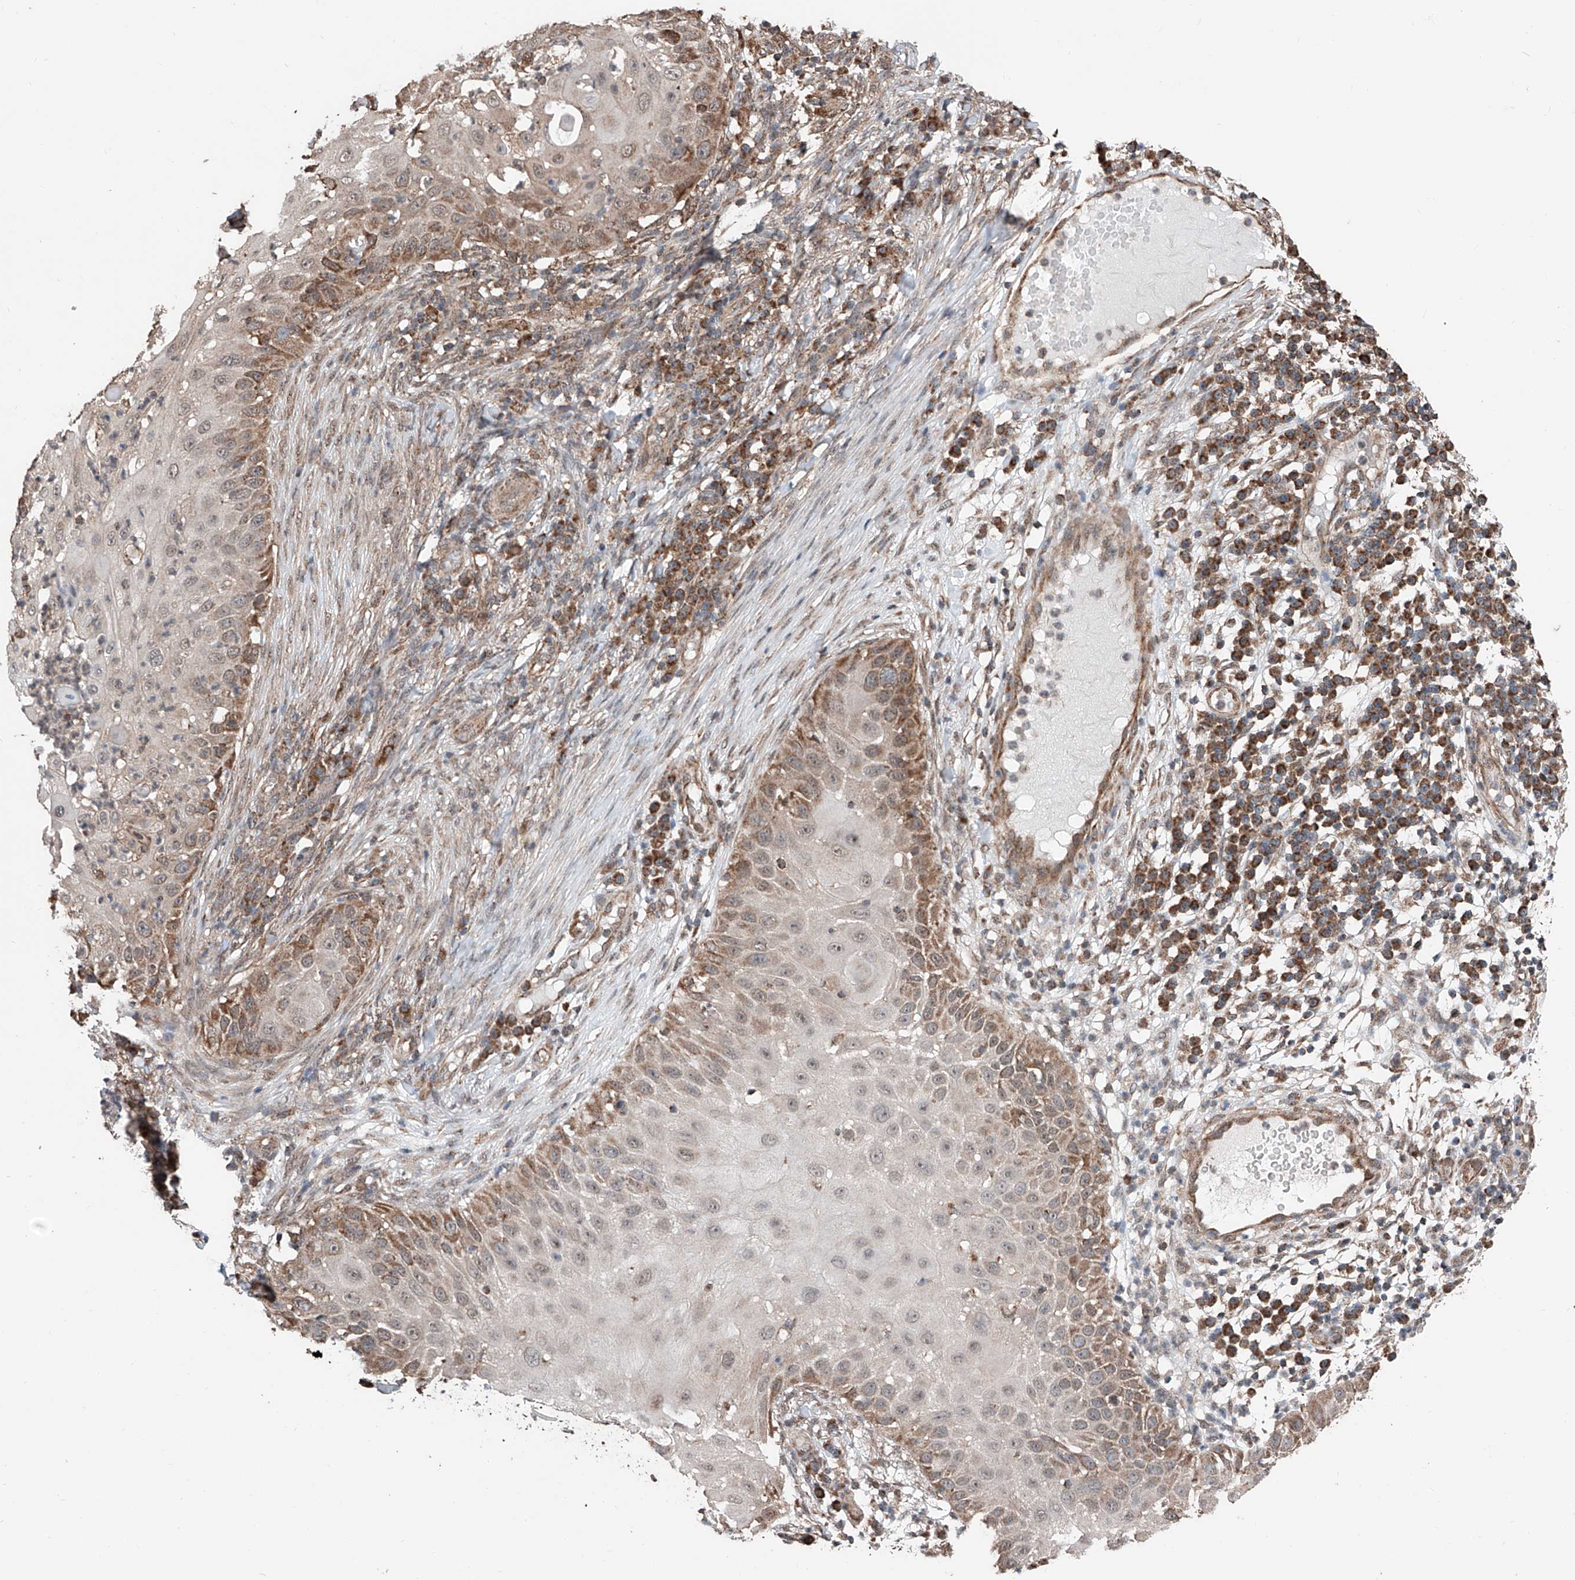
{"staining": {"intensity": "moderate", "quantity": "25%-75%", "location": "cytoplasmic/membranous"}, "tissue": "skin cancer", "cell_type": "Tumor cells", "image_type": "cancer", "snomed": [{"axis": "morphology", "description": "Squamous cell carcinoma, NOS"}, {"axis": "topography", "description": "Skin"}], "caption": "Skin cancer stained for a protein (brown) reveals moderate cytoplasmic/membranous positive staining in approximately 25%-75% of tumor cells.", "gene": "ZNF445", "patient": {"sex": "female", "age": 44}}